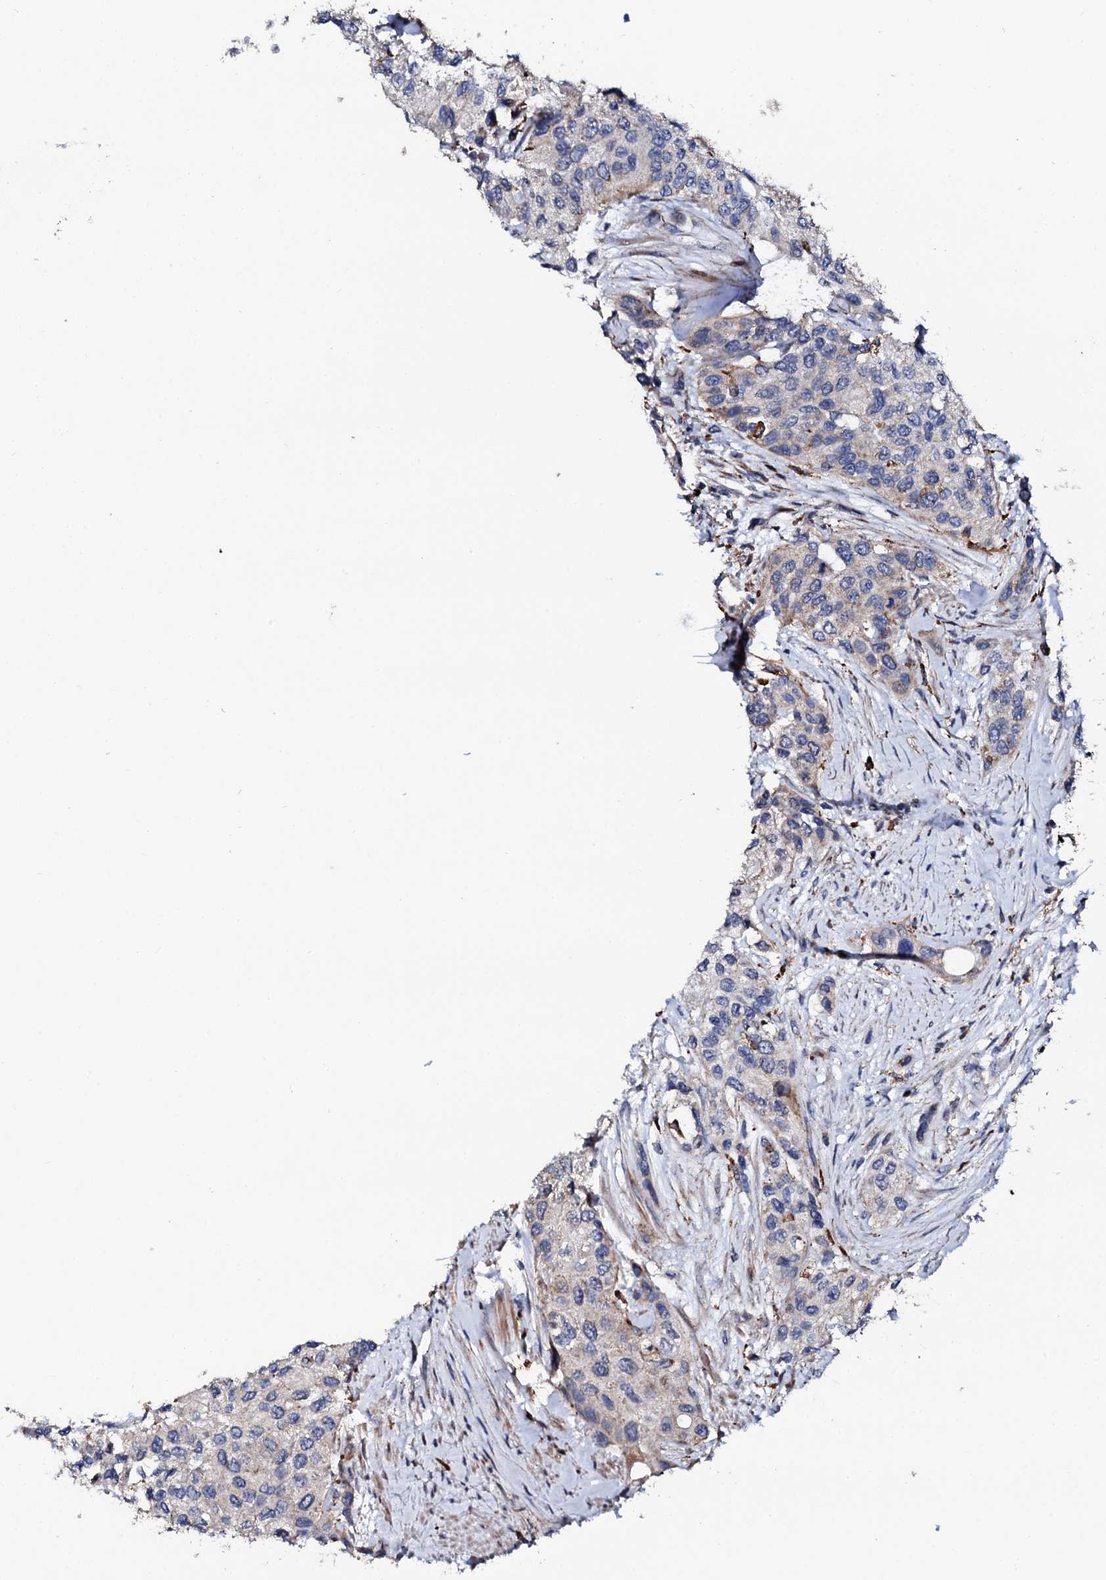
{"staining": {"intensity": "negative", "quantity": "none", "location": "none"}, "tissue": "urothelial cancer", "cell_type": "Tumor cells", "image_type": "cancer", "snomed": [{"axis": "morphology", "description": "Normal tissue, NOS"}, {"axis": "morphology", "description": "Urothelial carcinoma, High grade"}, {"axis": "topography", "description": "Vascular tissue"}, {"axis": "topography", "description": "Urinary bladder"}], "caption": "Immunohistochemistry (IHC) micrograph of human urothelial cancer stained for a protein (brown), which exhibits no staining in tumor cells. (Immunohistochemistry (IHC), brightfield microscopy, high magnification).", "gene": "TCIRG1", "patient": {"sex": "female", "age": 56}}